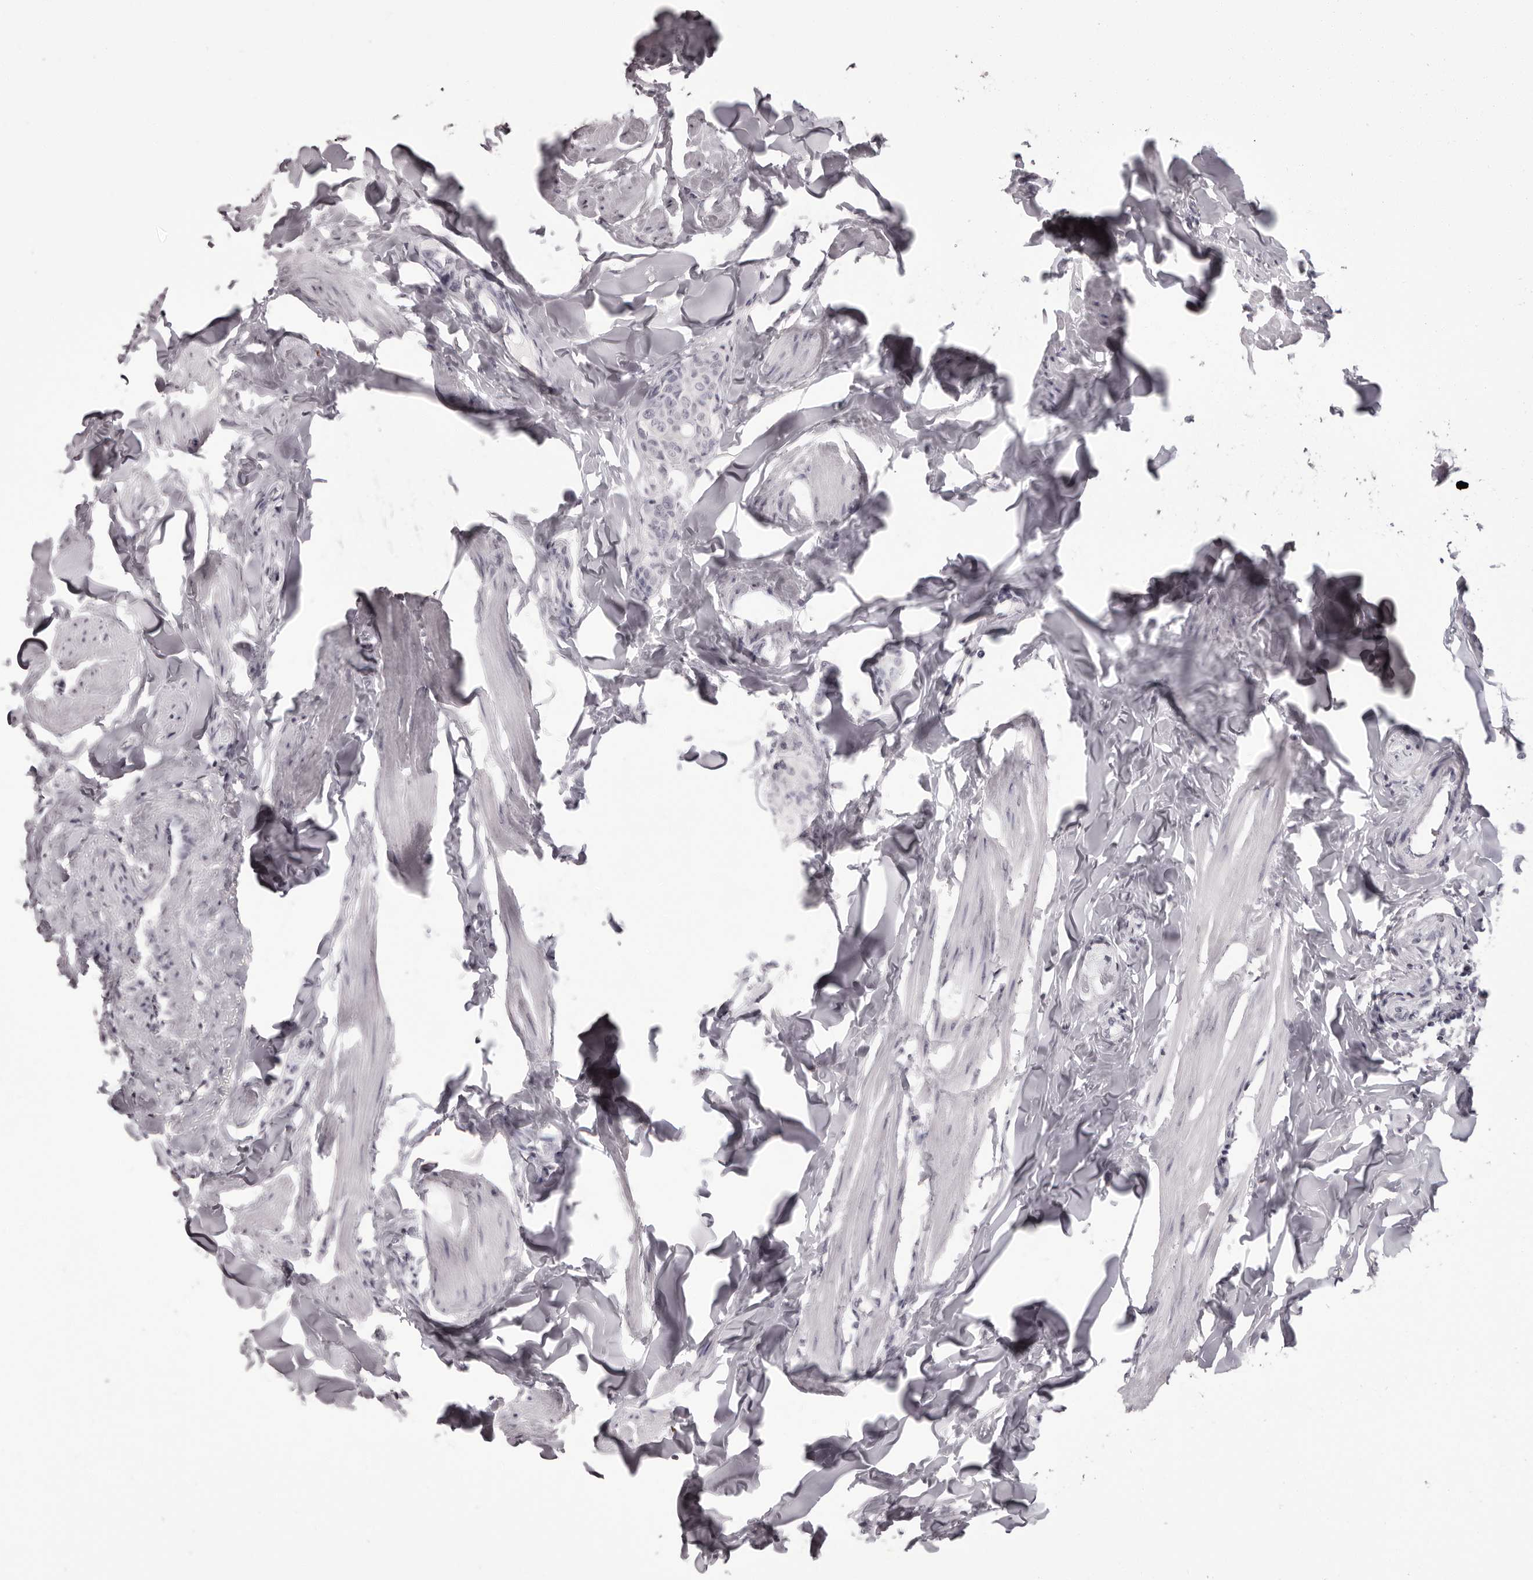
{"staining": {"intensity": "negative", "quantity": "none", "location": "none"}, "tissue": "breast cancer", "cell_type": "Tumor cells", "image_type": "cancer", "snomed": [{"axis": "morphology", "description": "Duct carcinoma"}, {"axis": "topography", "description": "Breast"}], "caption": "This is an immunohistochemistry micrograph of intraductal carcinoma (breast). There is no staining in tumor cells.", "gene": "C8orf74", "patient": {"sex": "female", "age": 40}}